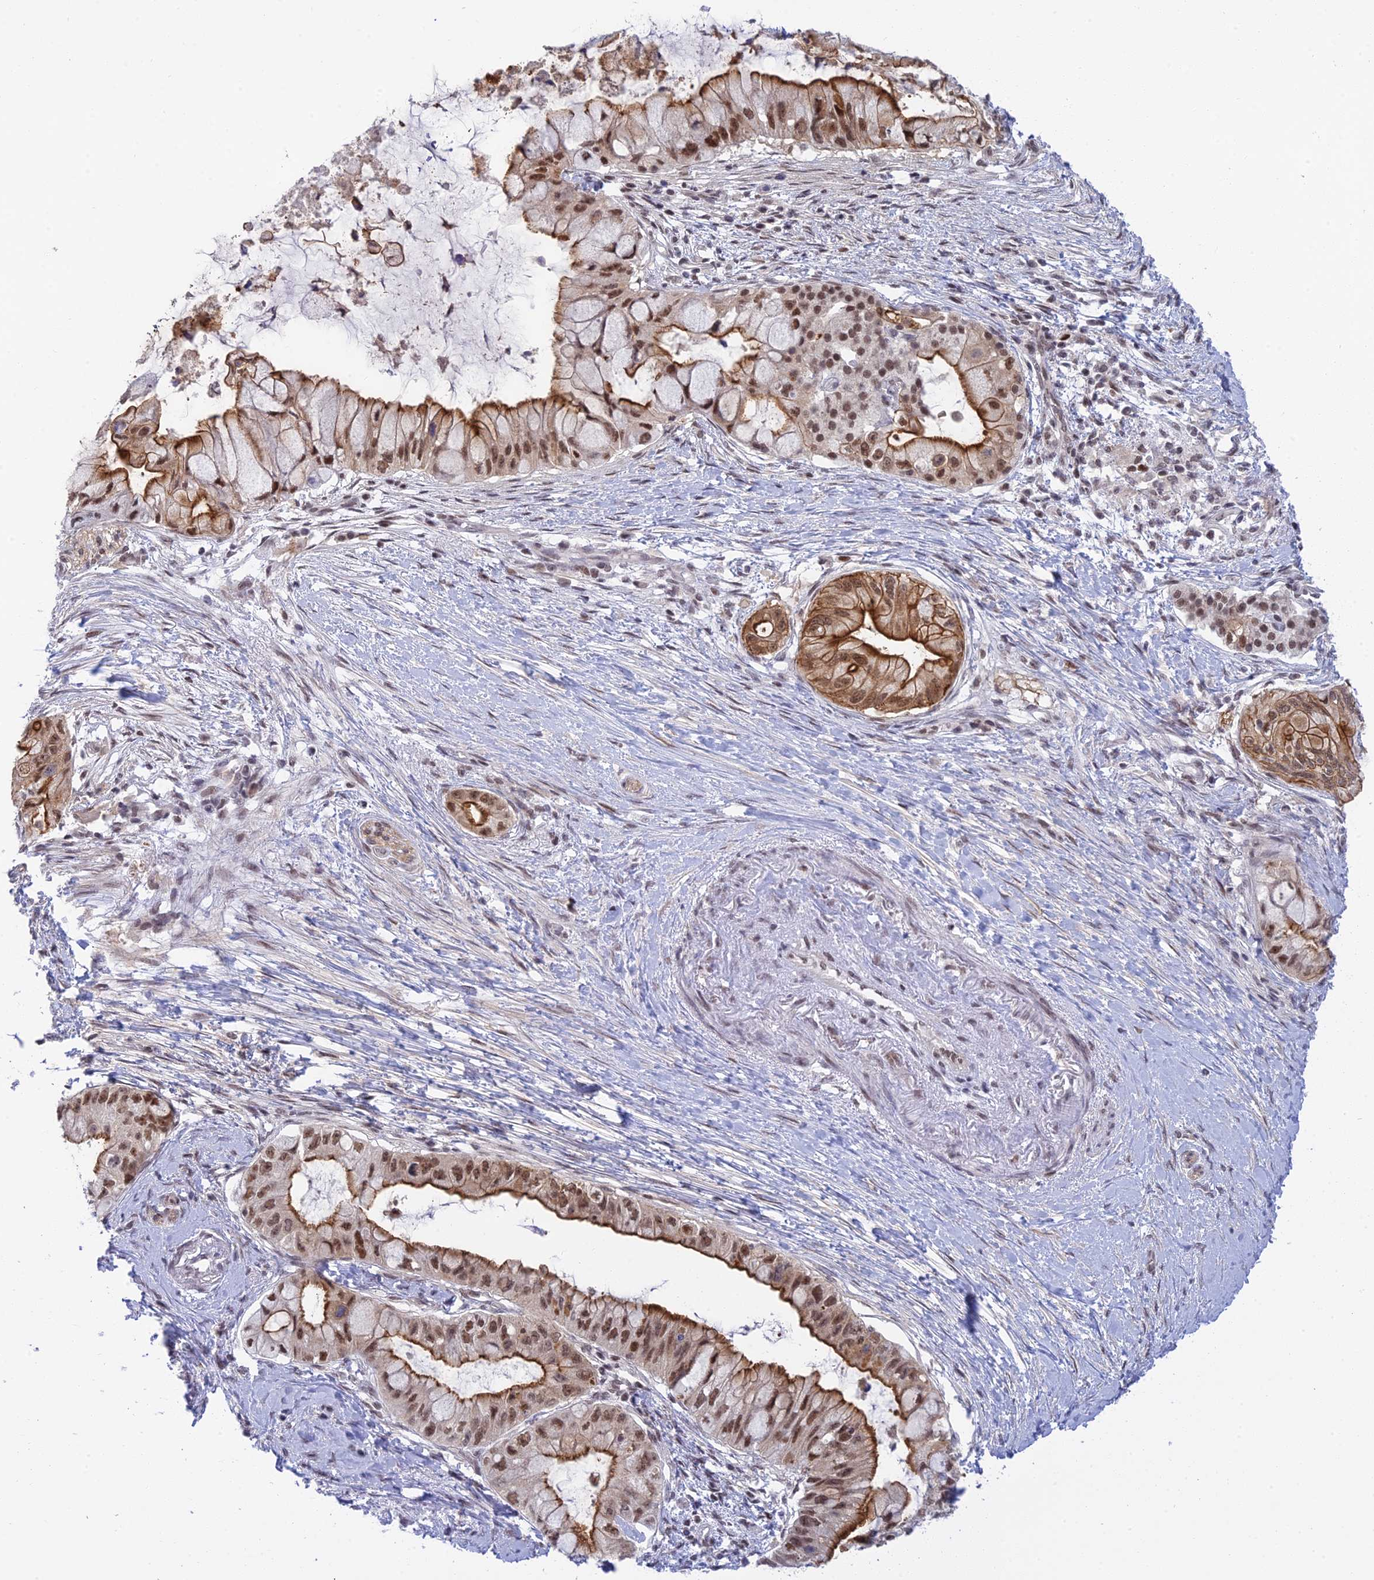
{"staining": {"intensity": "strong", "quantity": ">75%", "location": "cytoplasmic/membranous,nuclear"}, "tissue": "pancreatic cancer", "cell_type": "Tumor cells", "image_type": "cancer", "snomed": [{"axis": "morphology", "description": "Adenocarcinoma, NOS"}, {"axis": "topography", "description": "Pancreas"}], "caption": "This is a histology image of immunohistochemistry staining of pancreatic cancer (adenocarcinoma), which shows strong staining in the cytoplasmic/membranous and nuclear of tumor cells.", "gene": "TCEA1", "patient": {"sex": "male", "age": 48}}